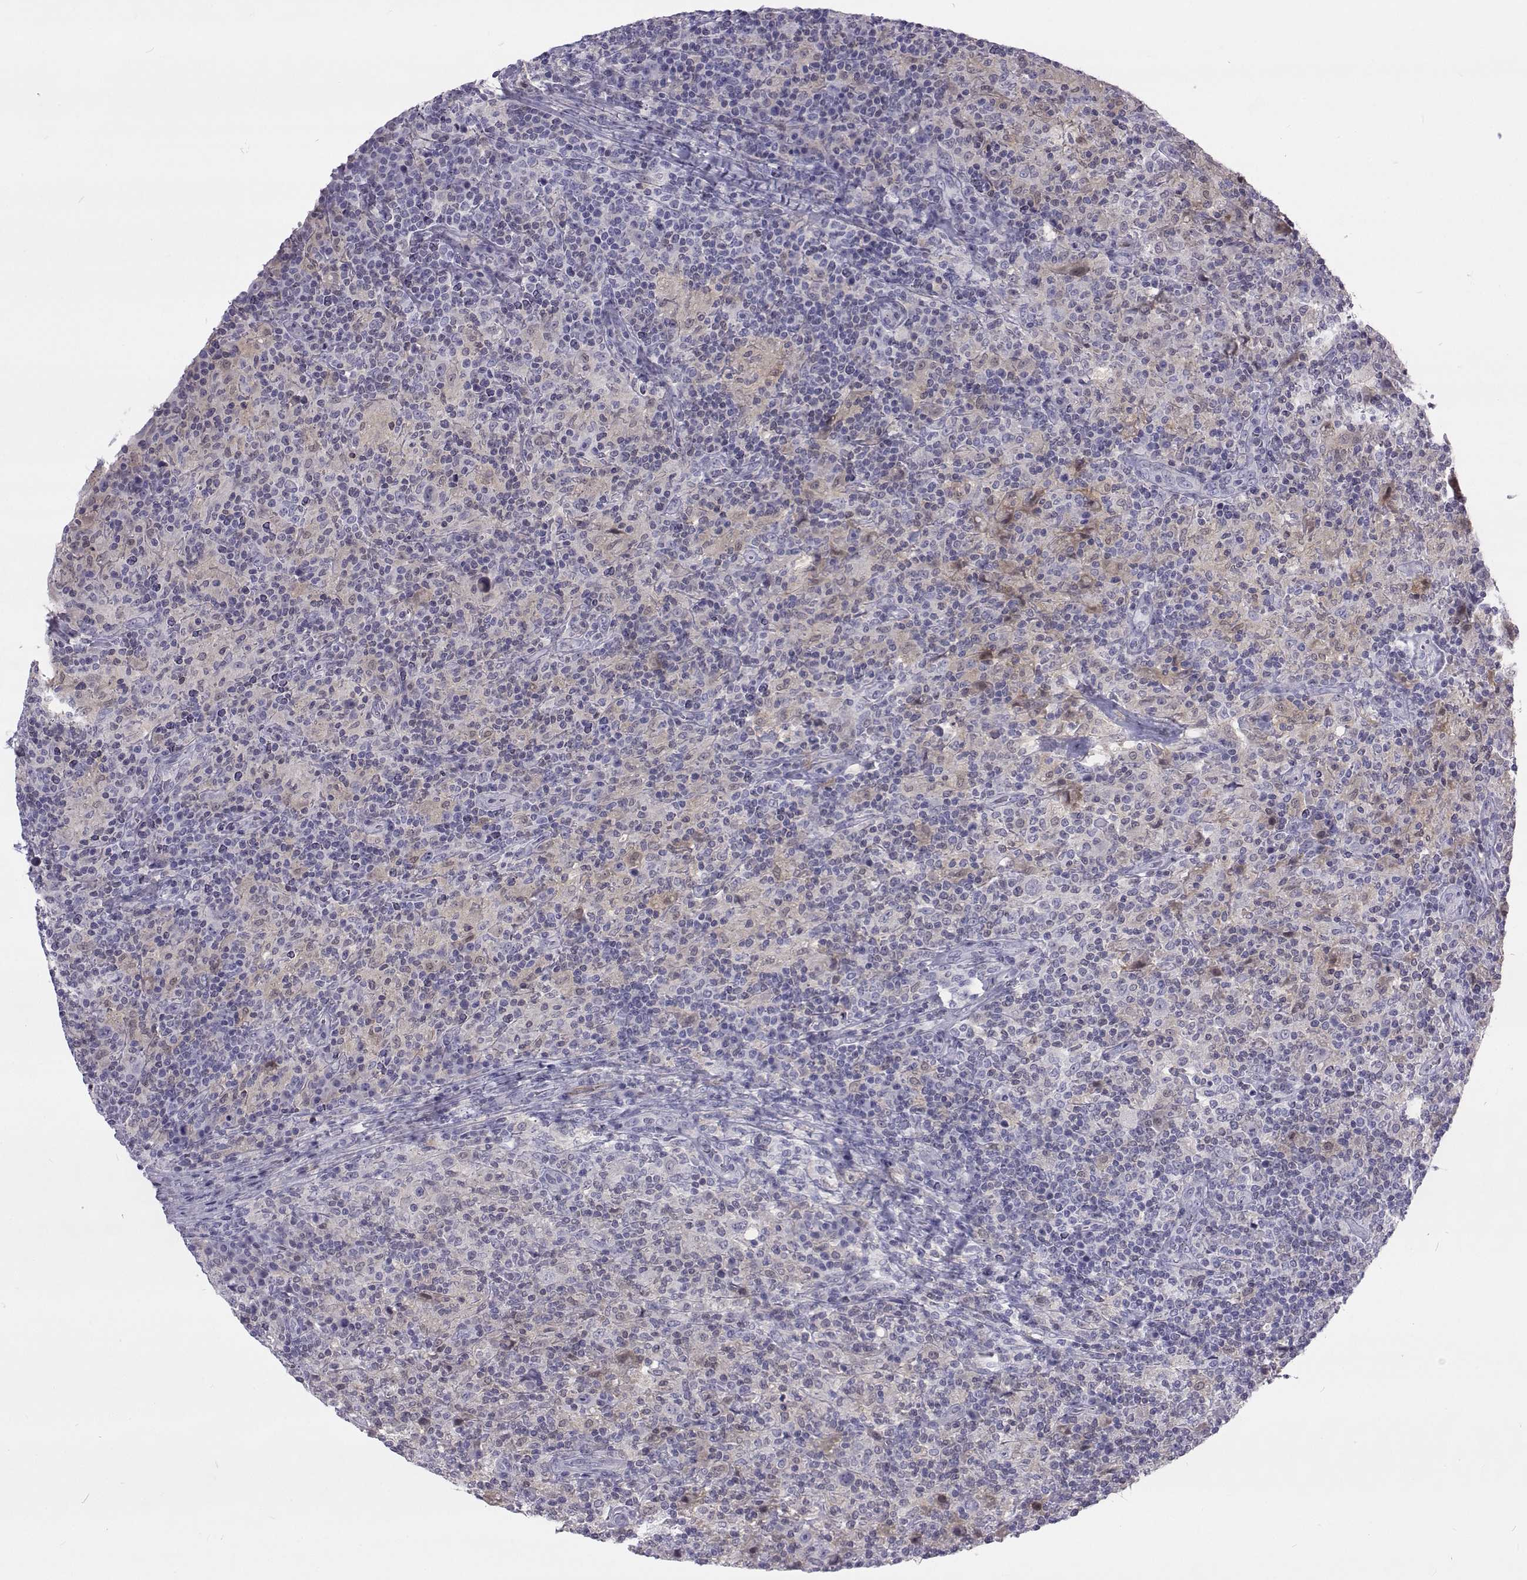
{"staining": {"intensity": "negative", "quantity": "none", "location": "none"}, "tissue": "lymphoma", "cell_type": "Tumor cells", "image_type": "cancer", "snomed": [{"axis": "morphology", "description": "Hodgkin's disease, NOS"}, {"axis": "topography", "description": "Lymph node"}], "caption": "DAB (3,3'-diaminobenzidine) immunohistochemical staining of human Hodgkin's disease exhibits no significant staining in tumor cells.", "gene": "GALM", "patient": {"sex": "male", "age": 70}}